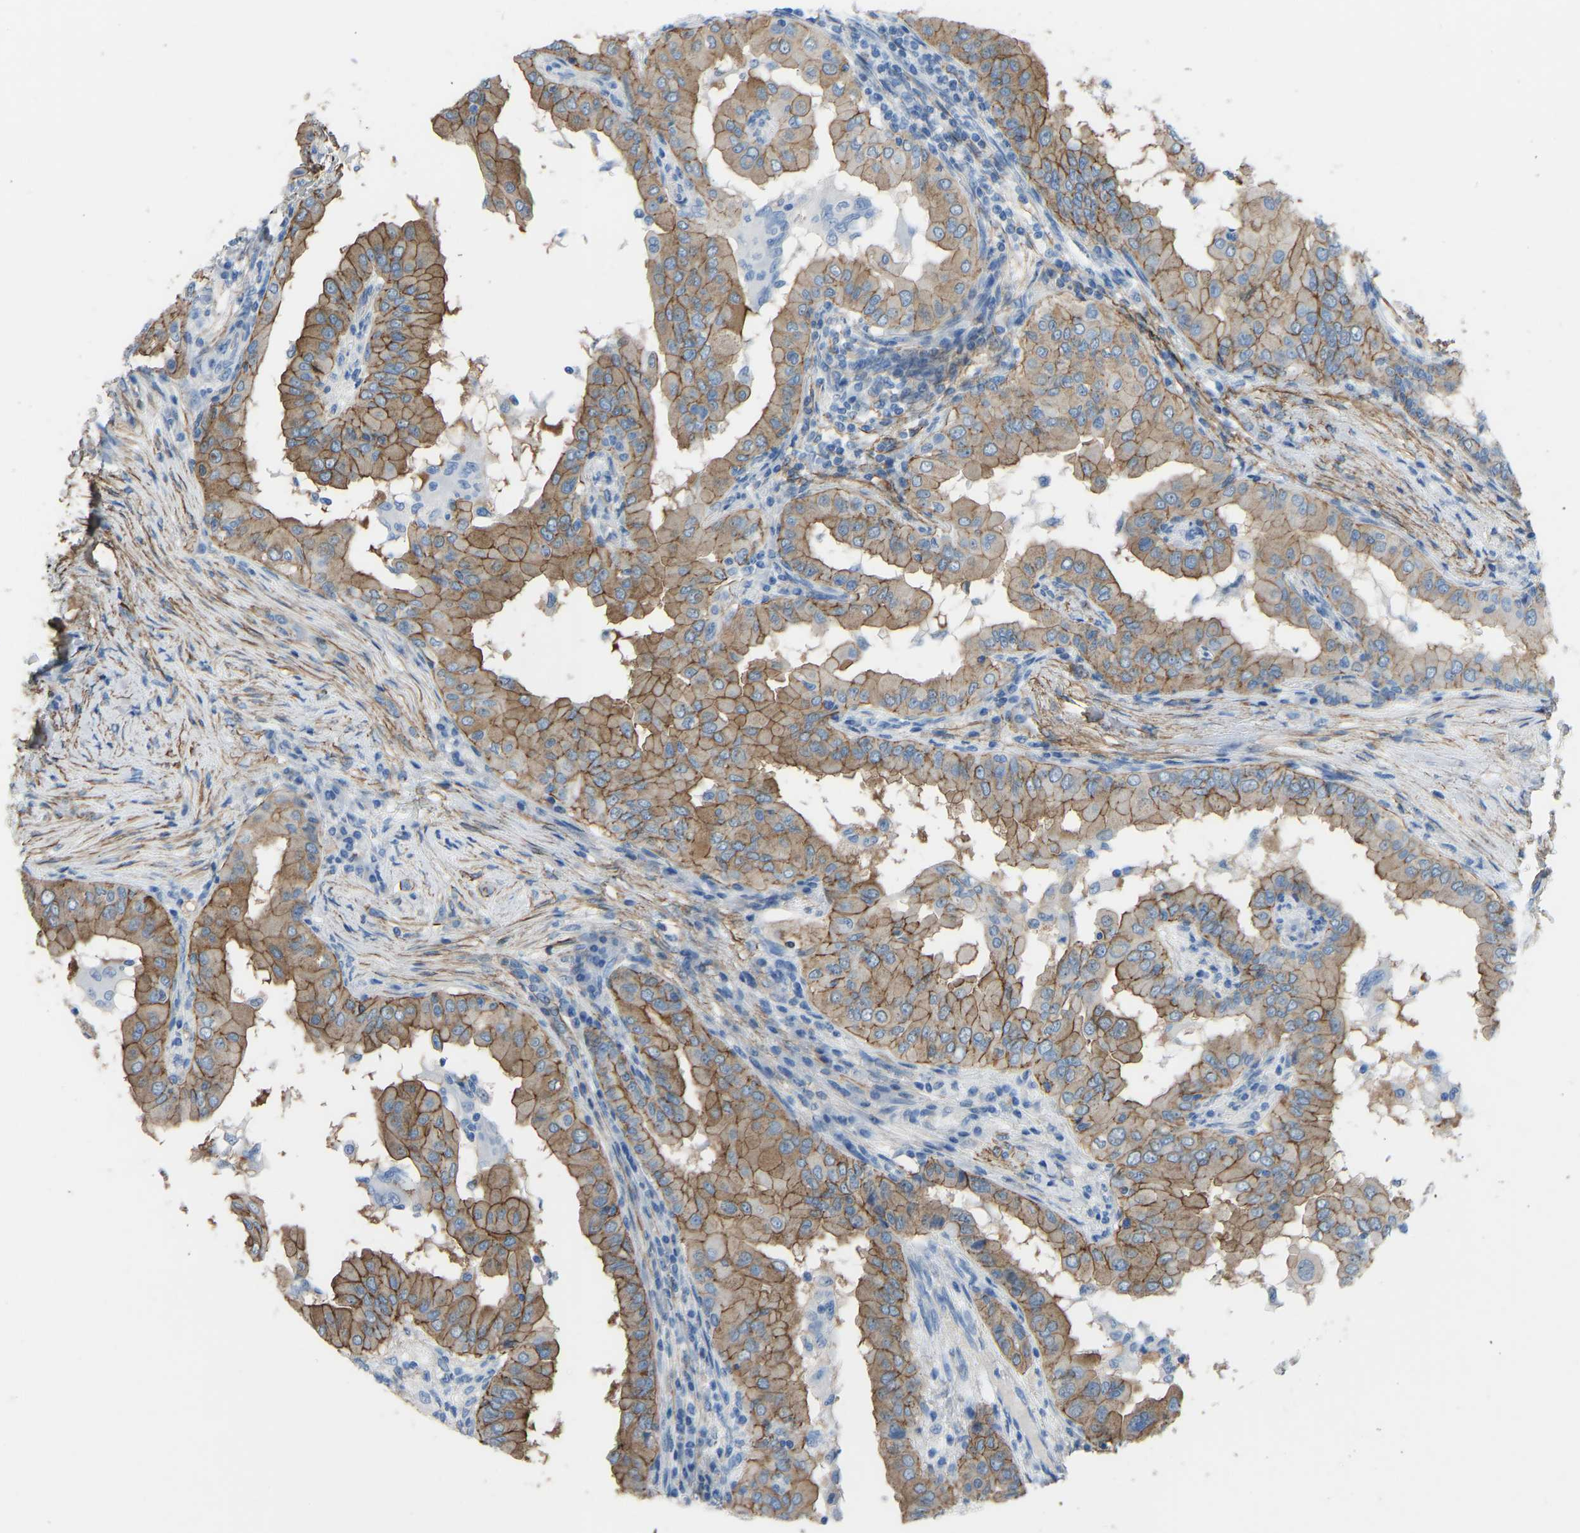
{"staining": {"intensity": "moderate", "quantity": ">75%", "location": "cytoplasmic/membranous"}, "tissue": "thyroid cancer", "cell_type": "Tumor cells", "image_type": "cancer", "snomed": [{"axis": "morphology", "description": "Papillary adenocarcinoma, NOS"}, {"axis": "topography", "description": "Thyroid gland"}], "caption": "Immunohistochemical staining of human thyroid cancer reveals medium levels of moderate cytoplasmic/membranous protein staining in about >75% of tumor cells.", "gene": "MYH10", "patient": {"sex": "male", "age": 33}}